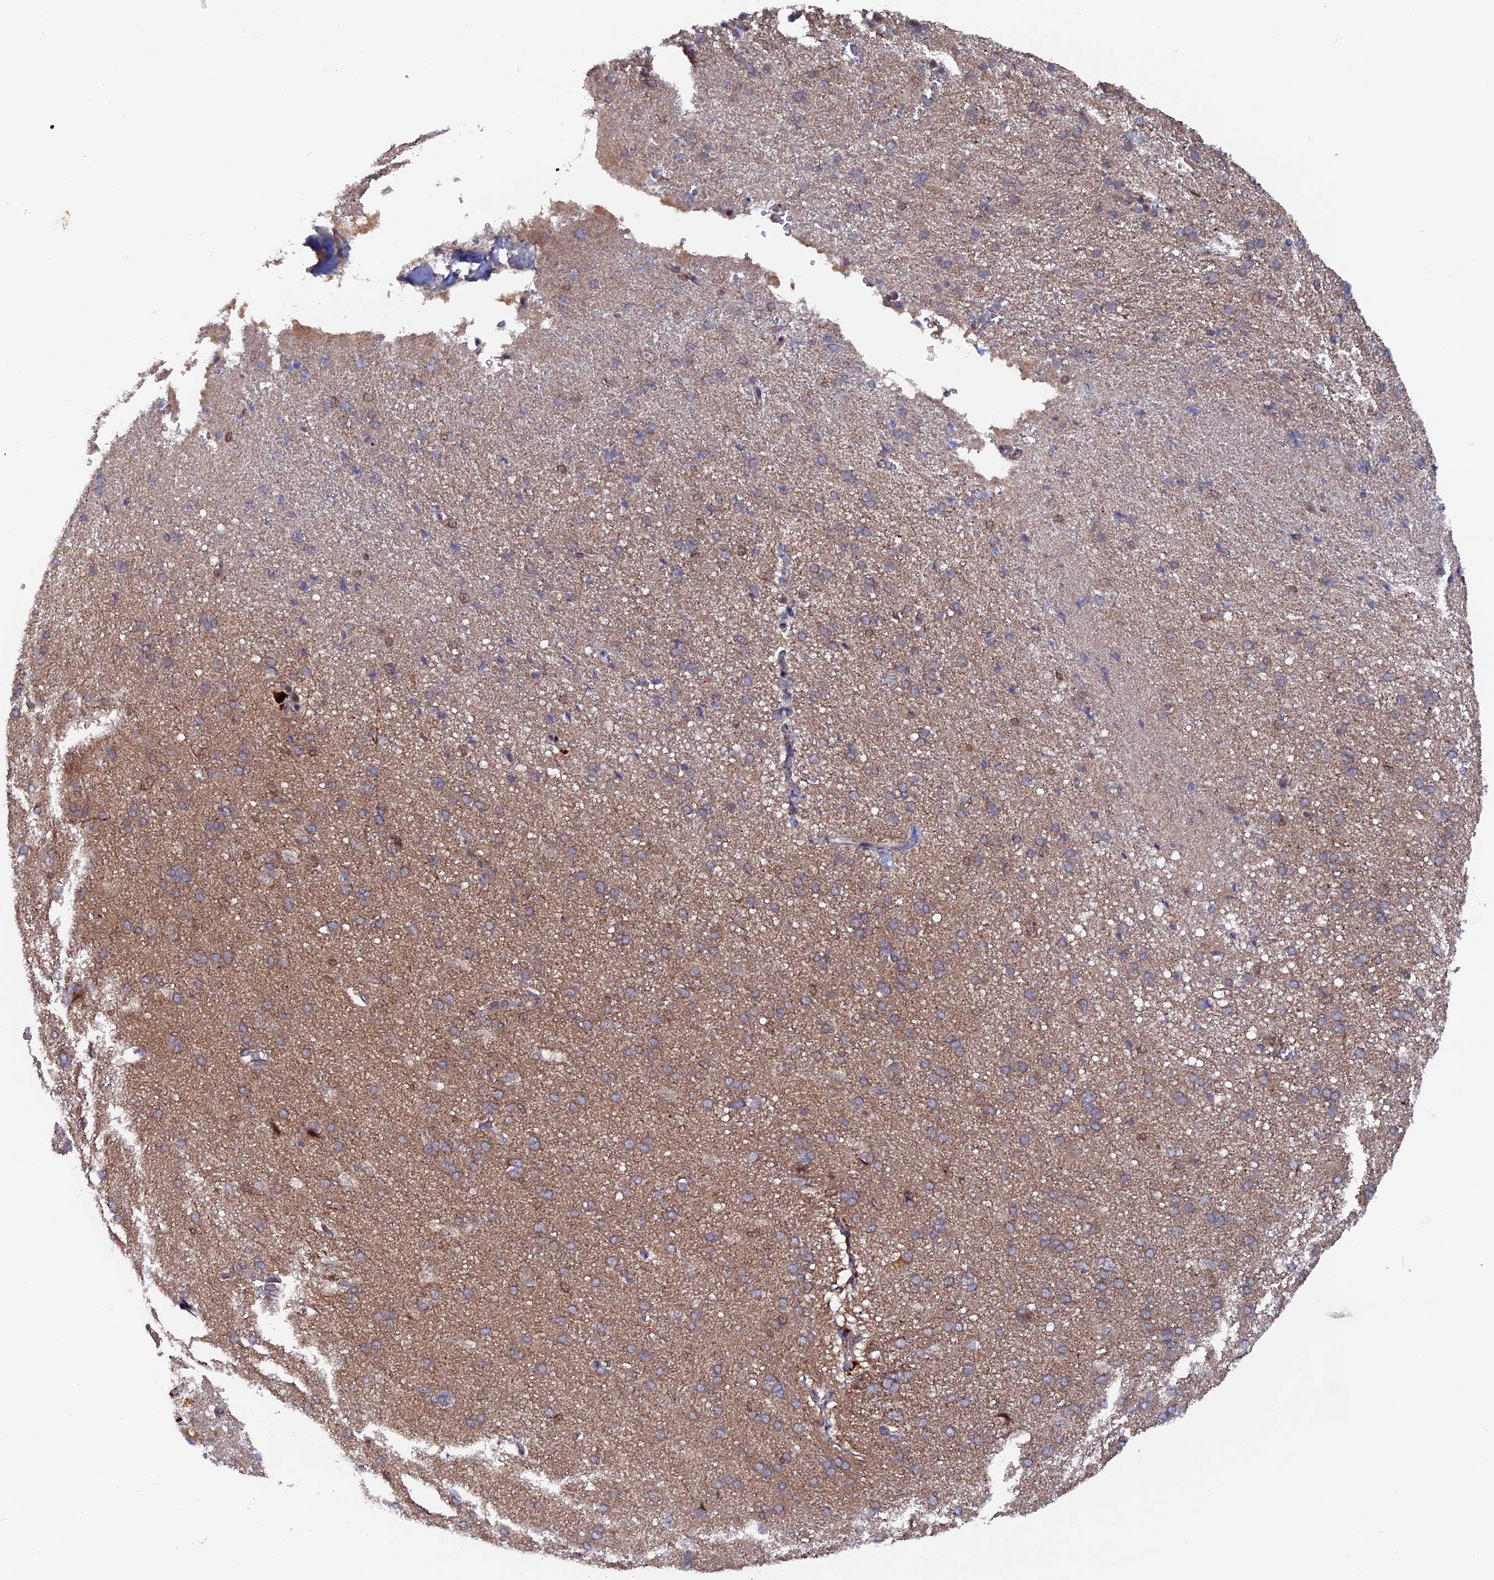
{"staining": {"intensity": "weak", "quantity": ">75%", "location": "cytoplasmic/membranous"}, "tissue": "cerebral cortex", "cell_type": "Endothelial cells", "image_type": "normal", "snomed": [{"axis": "morphology", "description": "Normal tissue, NOS"}, {"axis": "topography", "description": "Cerebral cortex"}], "caption": "Immunohistochemical staining of unremarkable cerebral cortex reveals weak cytoplasmic/membranous protein positivity in approximately >75% of endothelial cells.", "gene": "TMC5", "patient": {"sex": "male", "age": 62}}